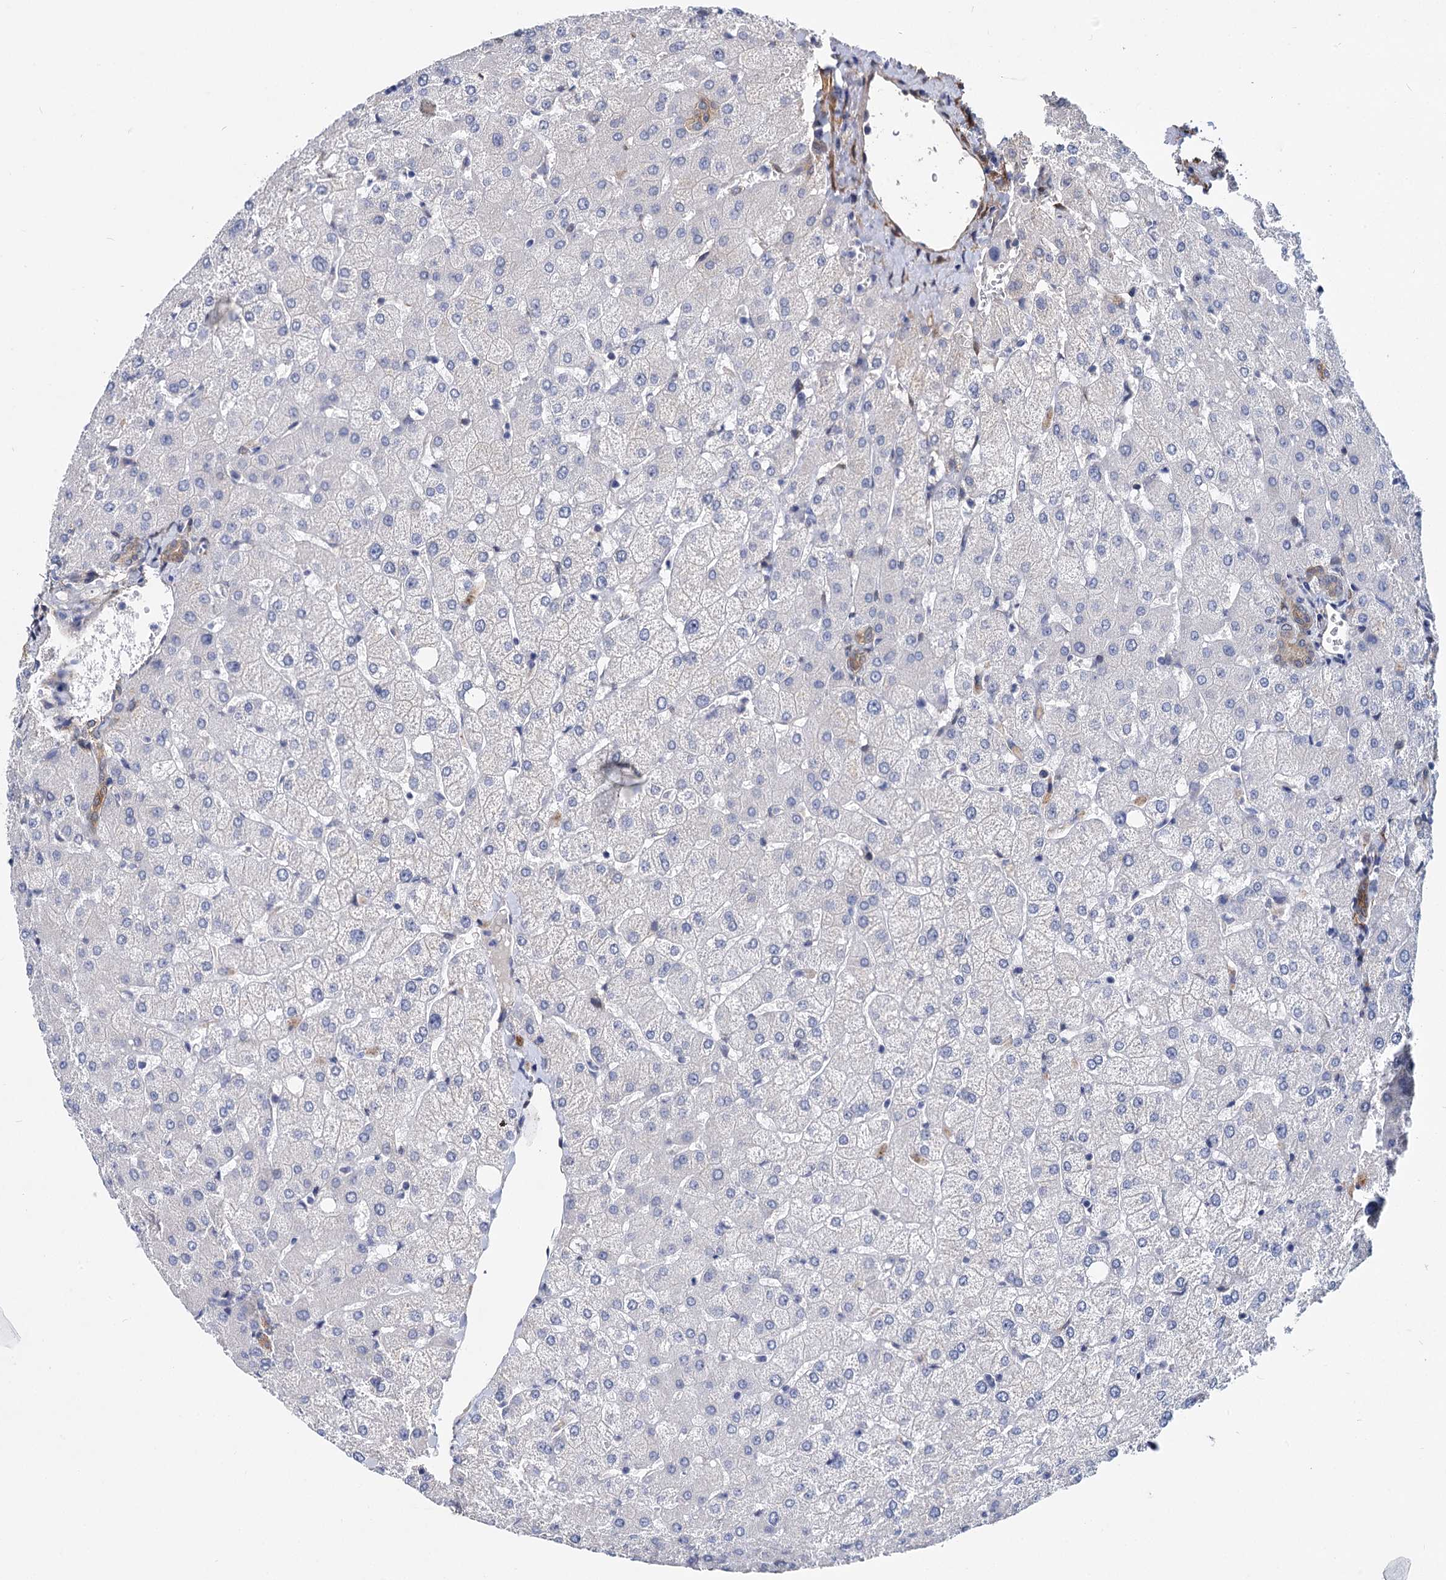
{"staining": {"intensity": "moderate", "quantity": ">75%", "location": "cytoplasmic/membranous"}, "tissue": "liver", "cell_type": "Cholangiocytes", "image_type": "normal", "snomed": [{"axis": "morphology", "description": "Normal tissue, NOS"}, {"axis": "topography", "description": "Liver"}], "caption": "High-magnification brightfield microscopy of benign liver stained with DAB (3,3'-diaminobenzidine) (brown) and counterstained with hematoxylin (blue). cholangiocytes exhibit moderate cytoplasmic/membranous staining is seen in approximately>75% of cells.", "gene": "GSTM3", "patient": {"sex": "female", "age": 54}}